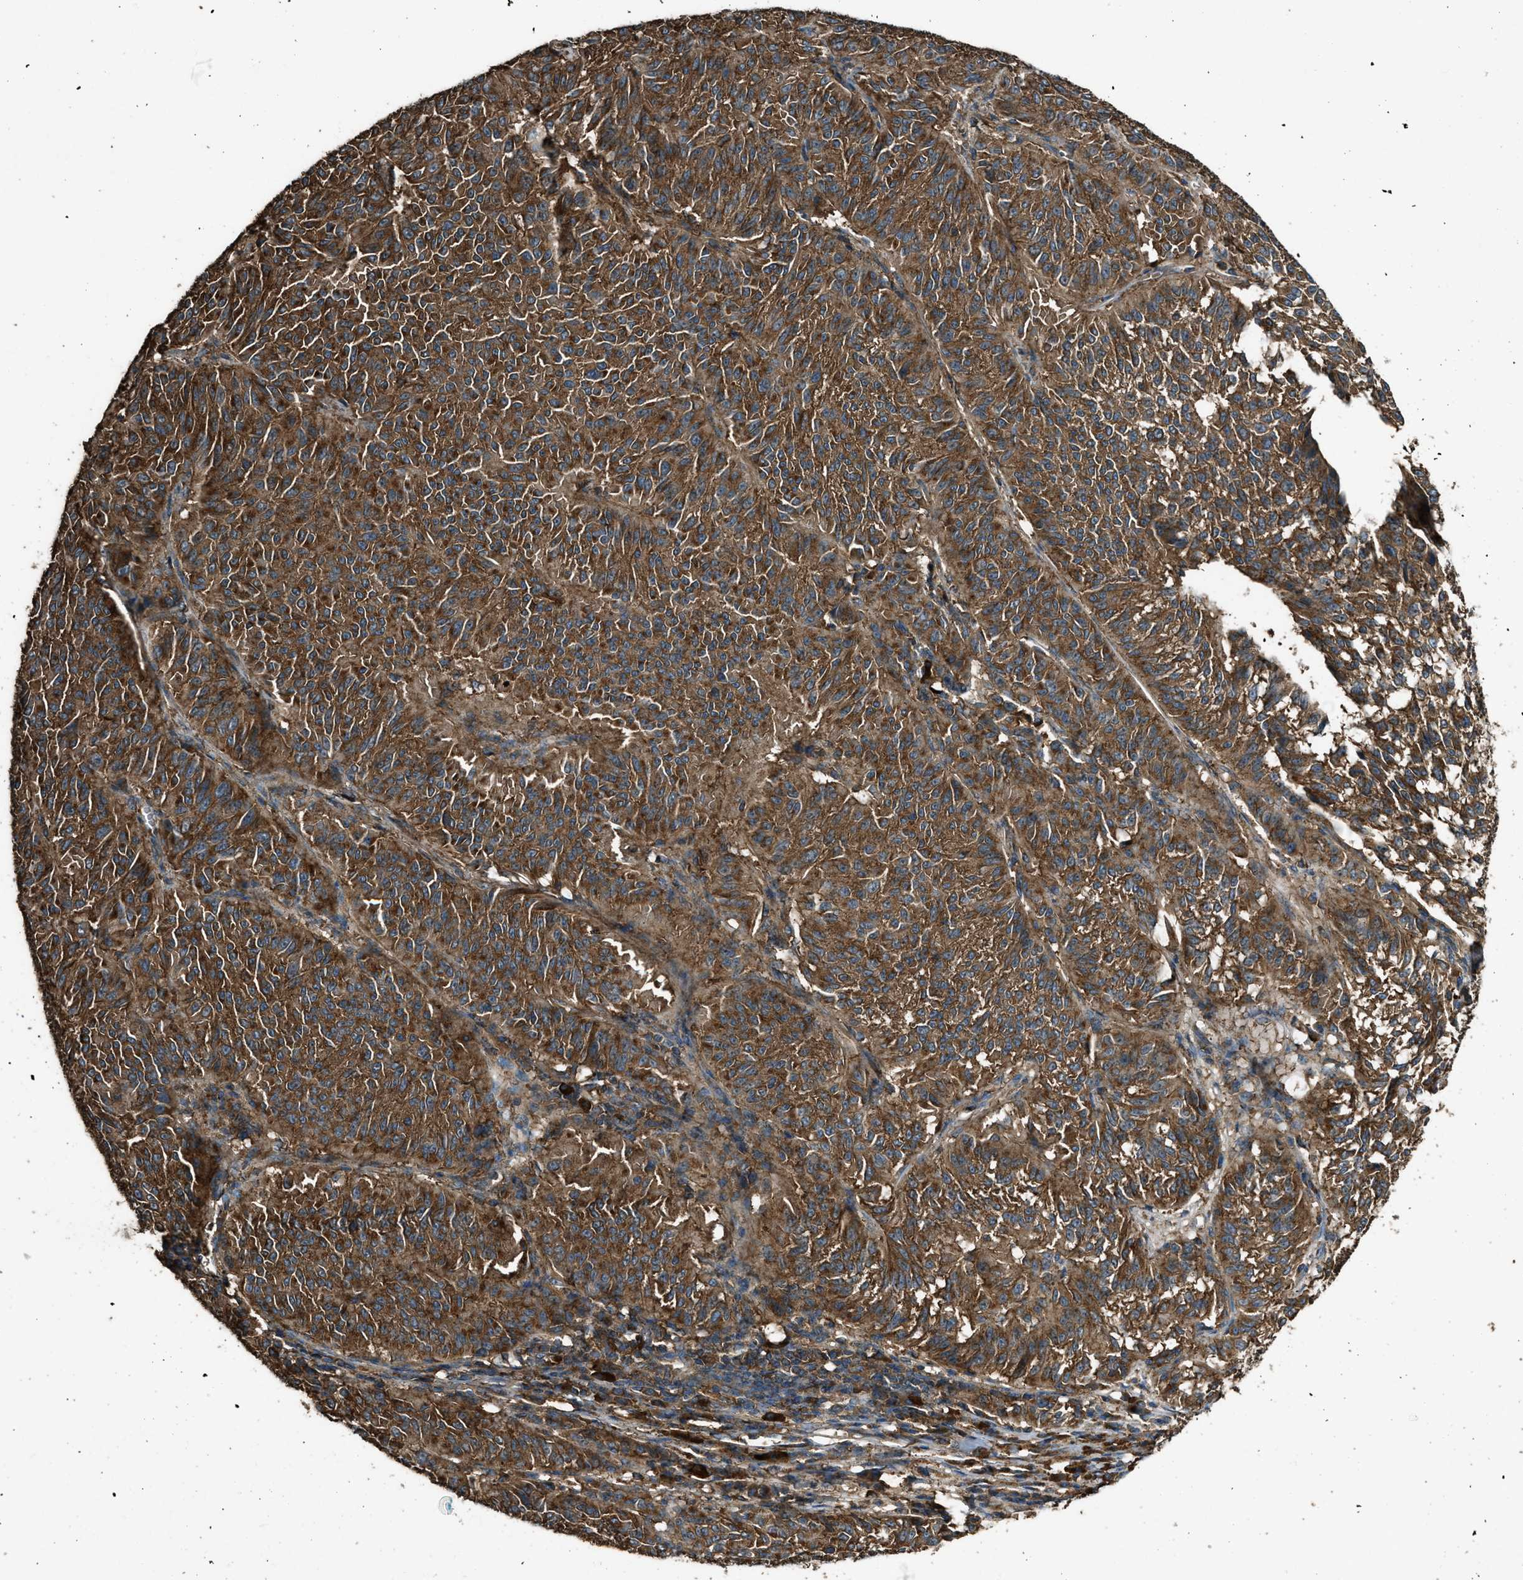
{"staining": {"intensity": "moderate", "quantity": ">75%", "location": "cytoplasmic/membranous"}, "tissue": "melanoma", "cell_type": "Tumor cells", "image_type": "cancer", "snomed": [{"axis": "morphology", "description": "Malignant melanoma, NOS"}, {"axis": "topography", "description": "Skin"}], "caption": "Malignant melanoma stained with a protein marker reveals moderate staining in tumor cells.", "gene": "MAP3K8", "patient": {"sex": "female", "age": 72}}